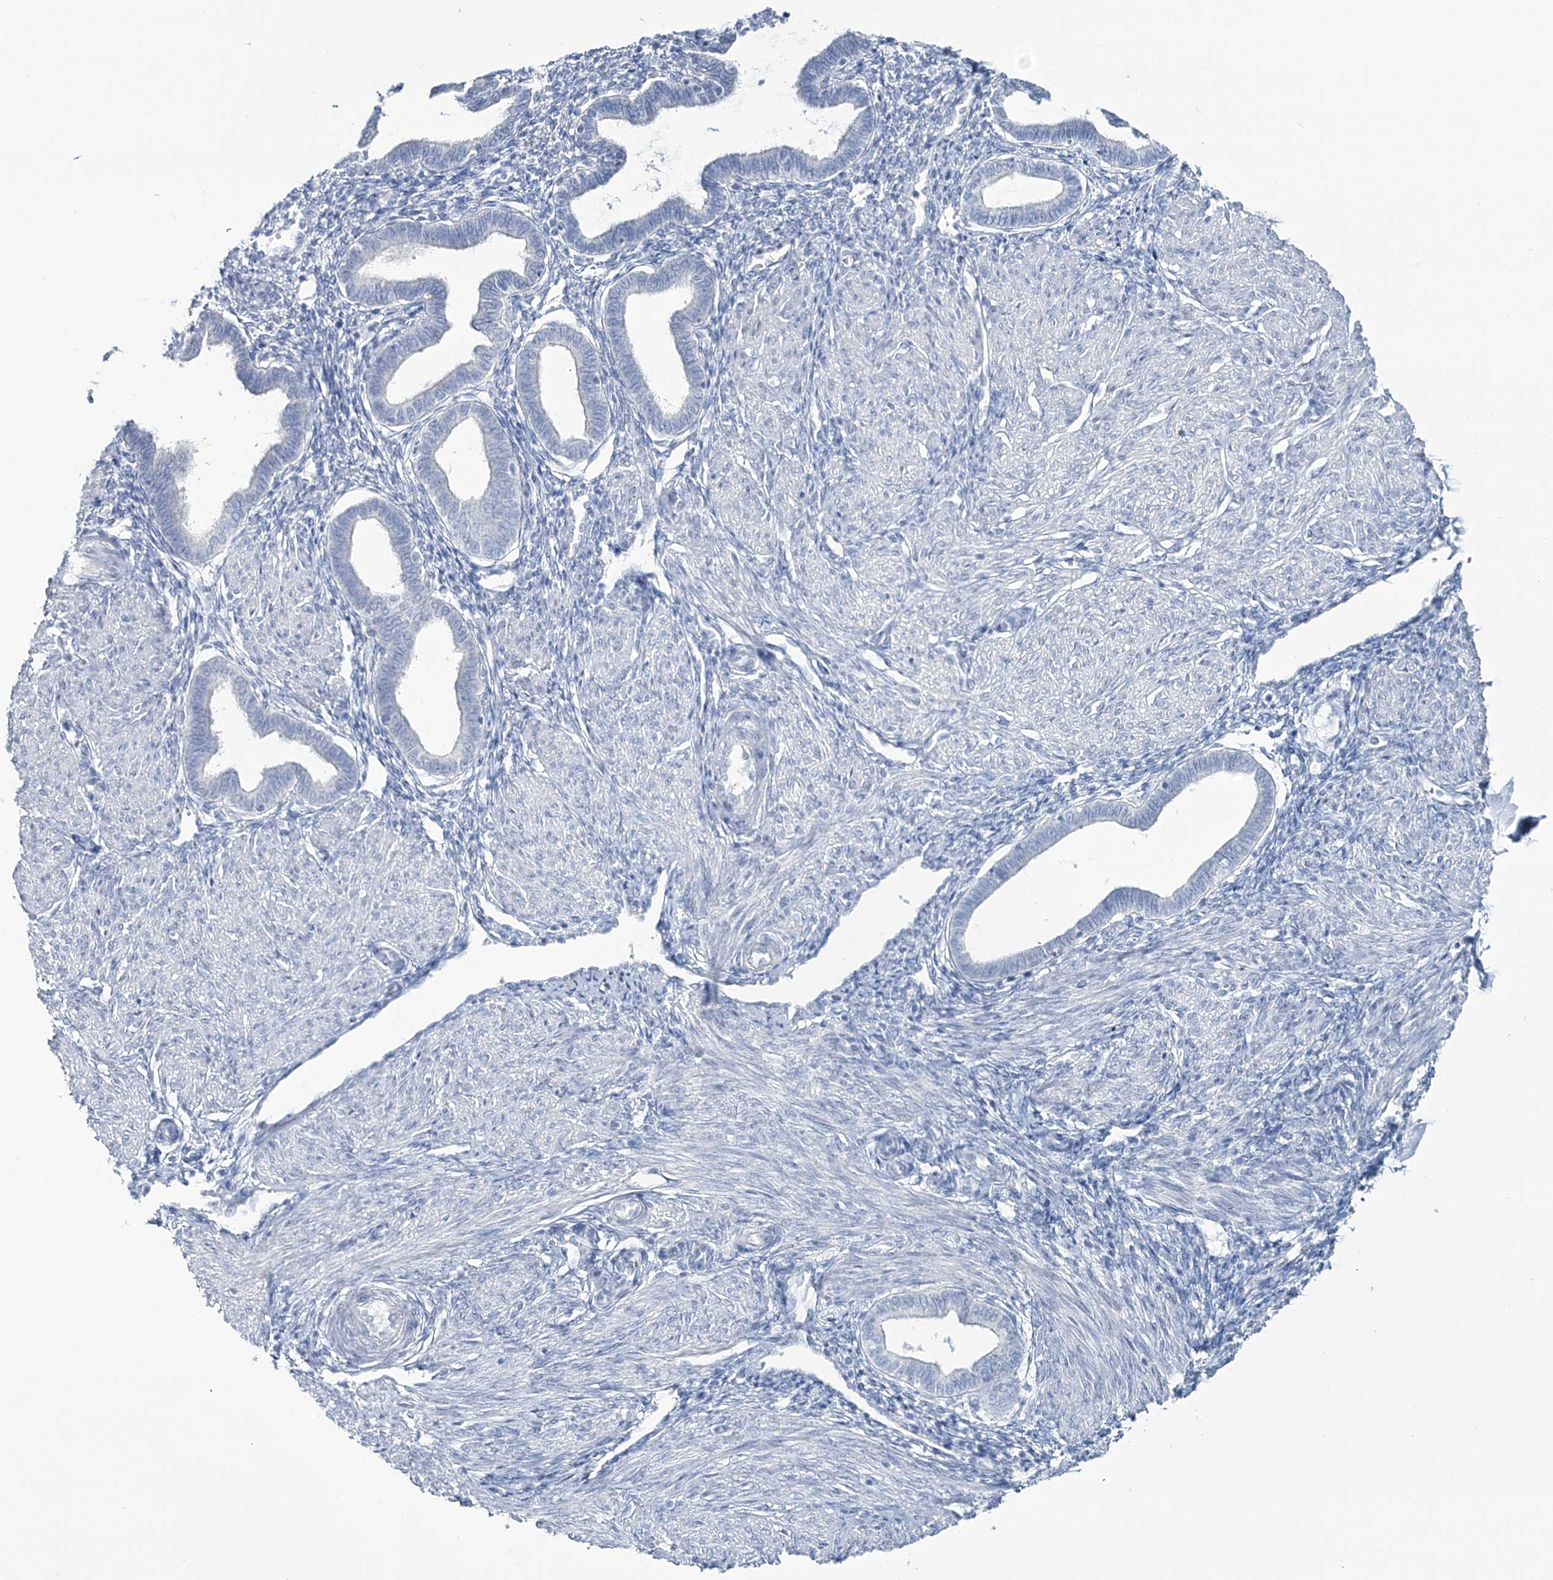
{"staining": {"intensity": "negative", "quantity": "none", "location": "none"}, "tissue": "endometrium", "cell_type": "Cells in endometrial stroma", "image_type": "normal", "snomed": [{"axis": "morphology", "description": "Normal tissue, NOS"}, {"axis": "topography", "description": "Endometrium"}], "caption": "A high-resolution image shows IHC staining of benign endometrium, which displays no significant positivity in cells in endometrial stroma. (Immunohistochemistry (ihc), brightfield microscopy, high magnification).", "gene": "CYP3A4", "patient": {"sex": "female", "age": 53}}